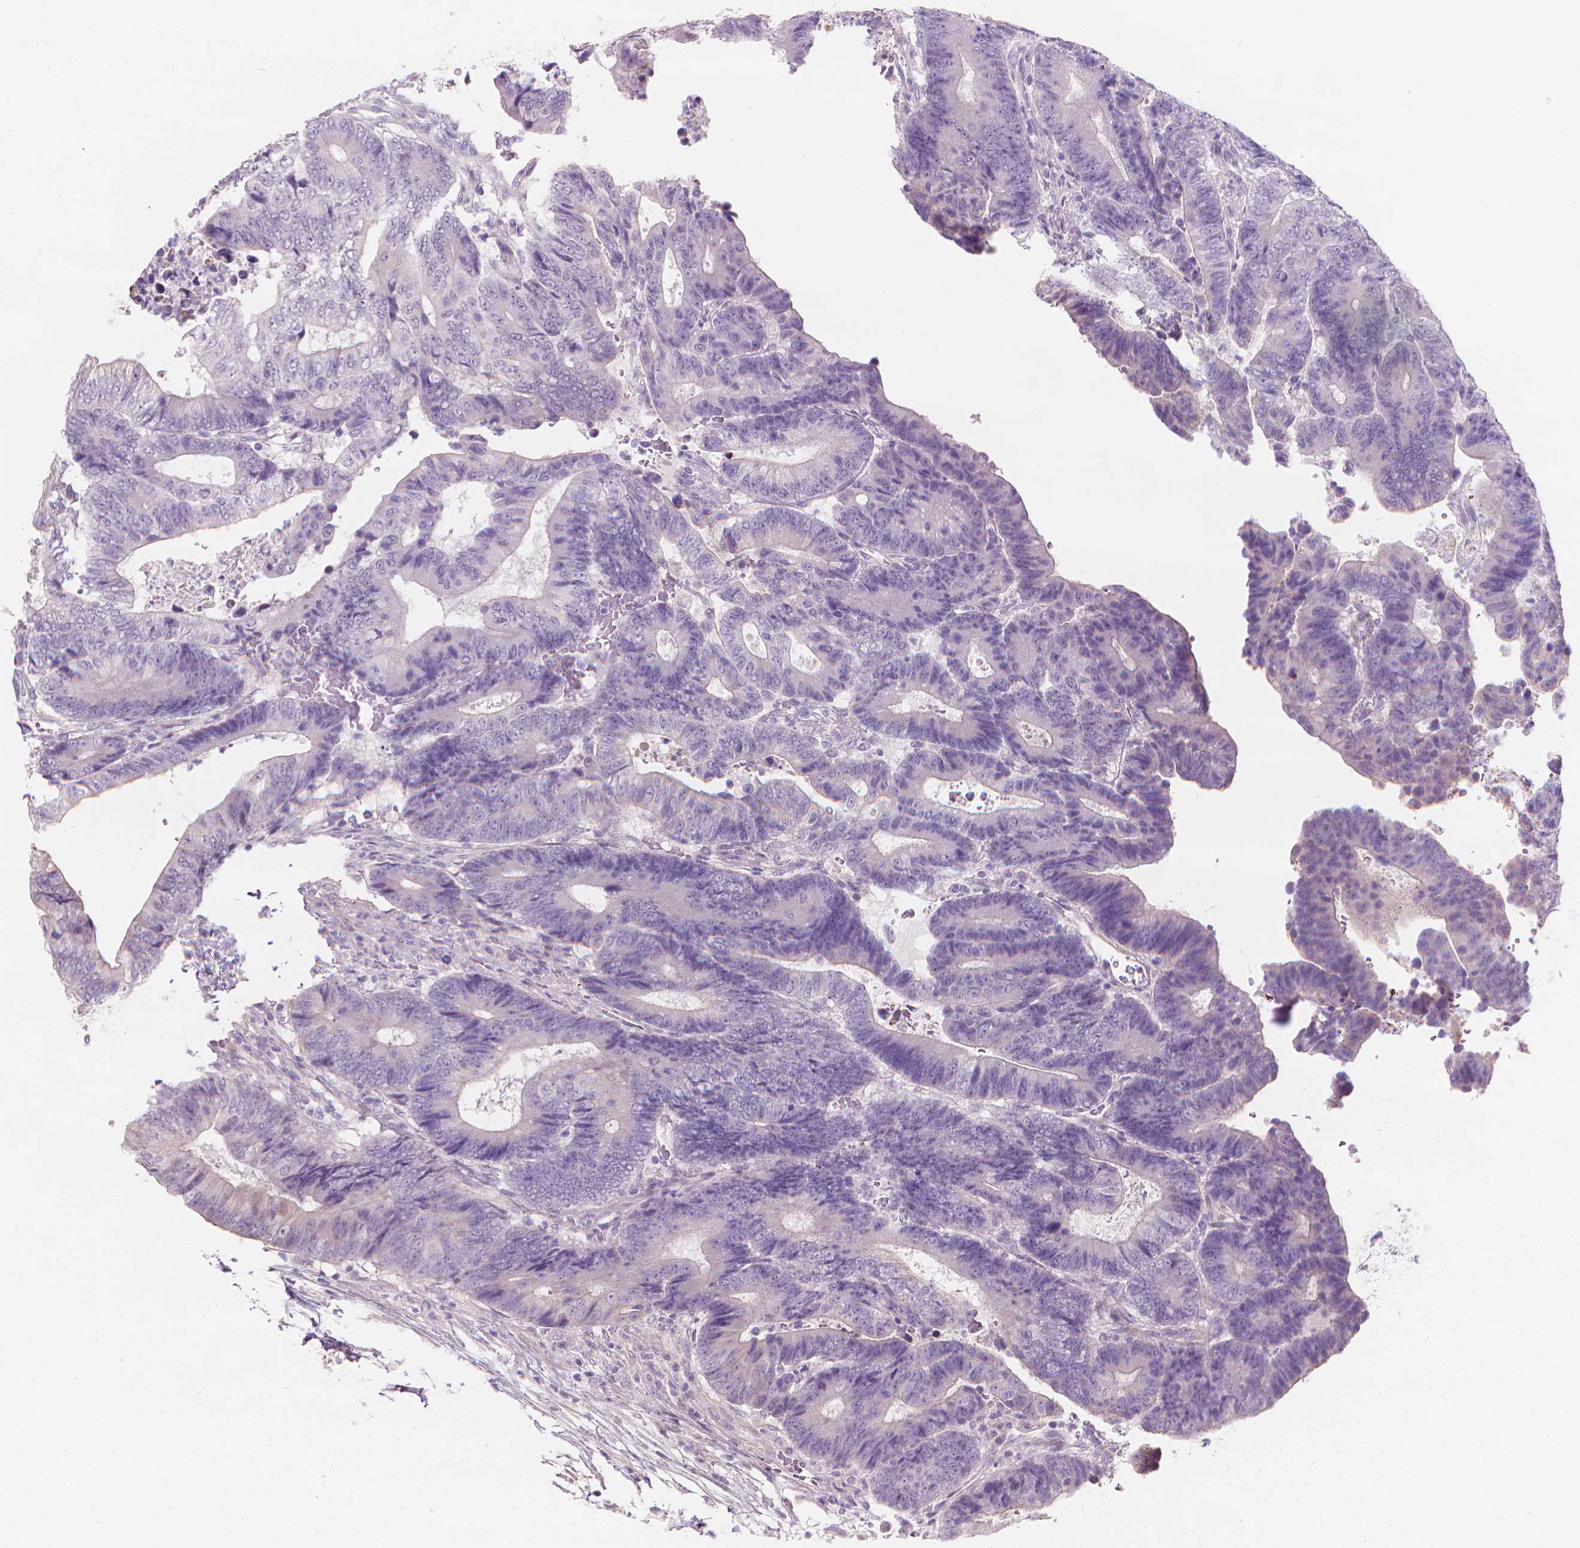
{"staining": {"intensity": "negative", "quantity": "none", "location": "none"}, "tissue": "colorectal cancer", "cell_type": "Tumor cells", "image_type": "cancer", "snomed": [{"axis": "morphology", "description": "Adenocarcinoma, NOS"}, {"axis": "topography", "description": "Colon"}], "caption": "This is a image of IHC staining of colorectal cancer, which shows no staining in tumor cells.", "gene": "GSDMA", "patient": {"sex": "female", "age": 48}}